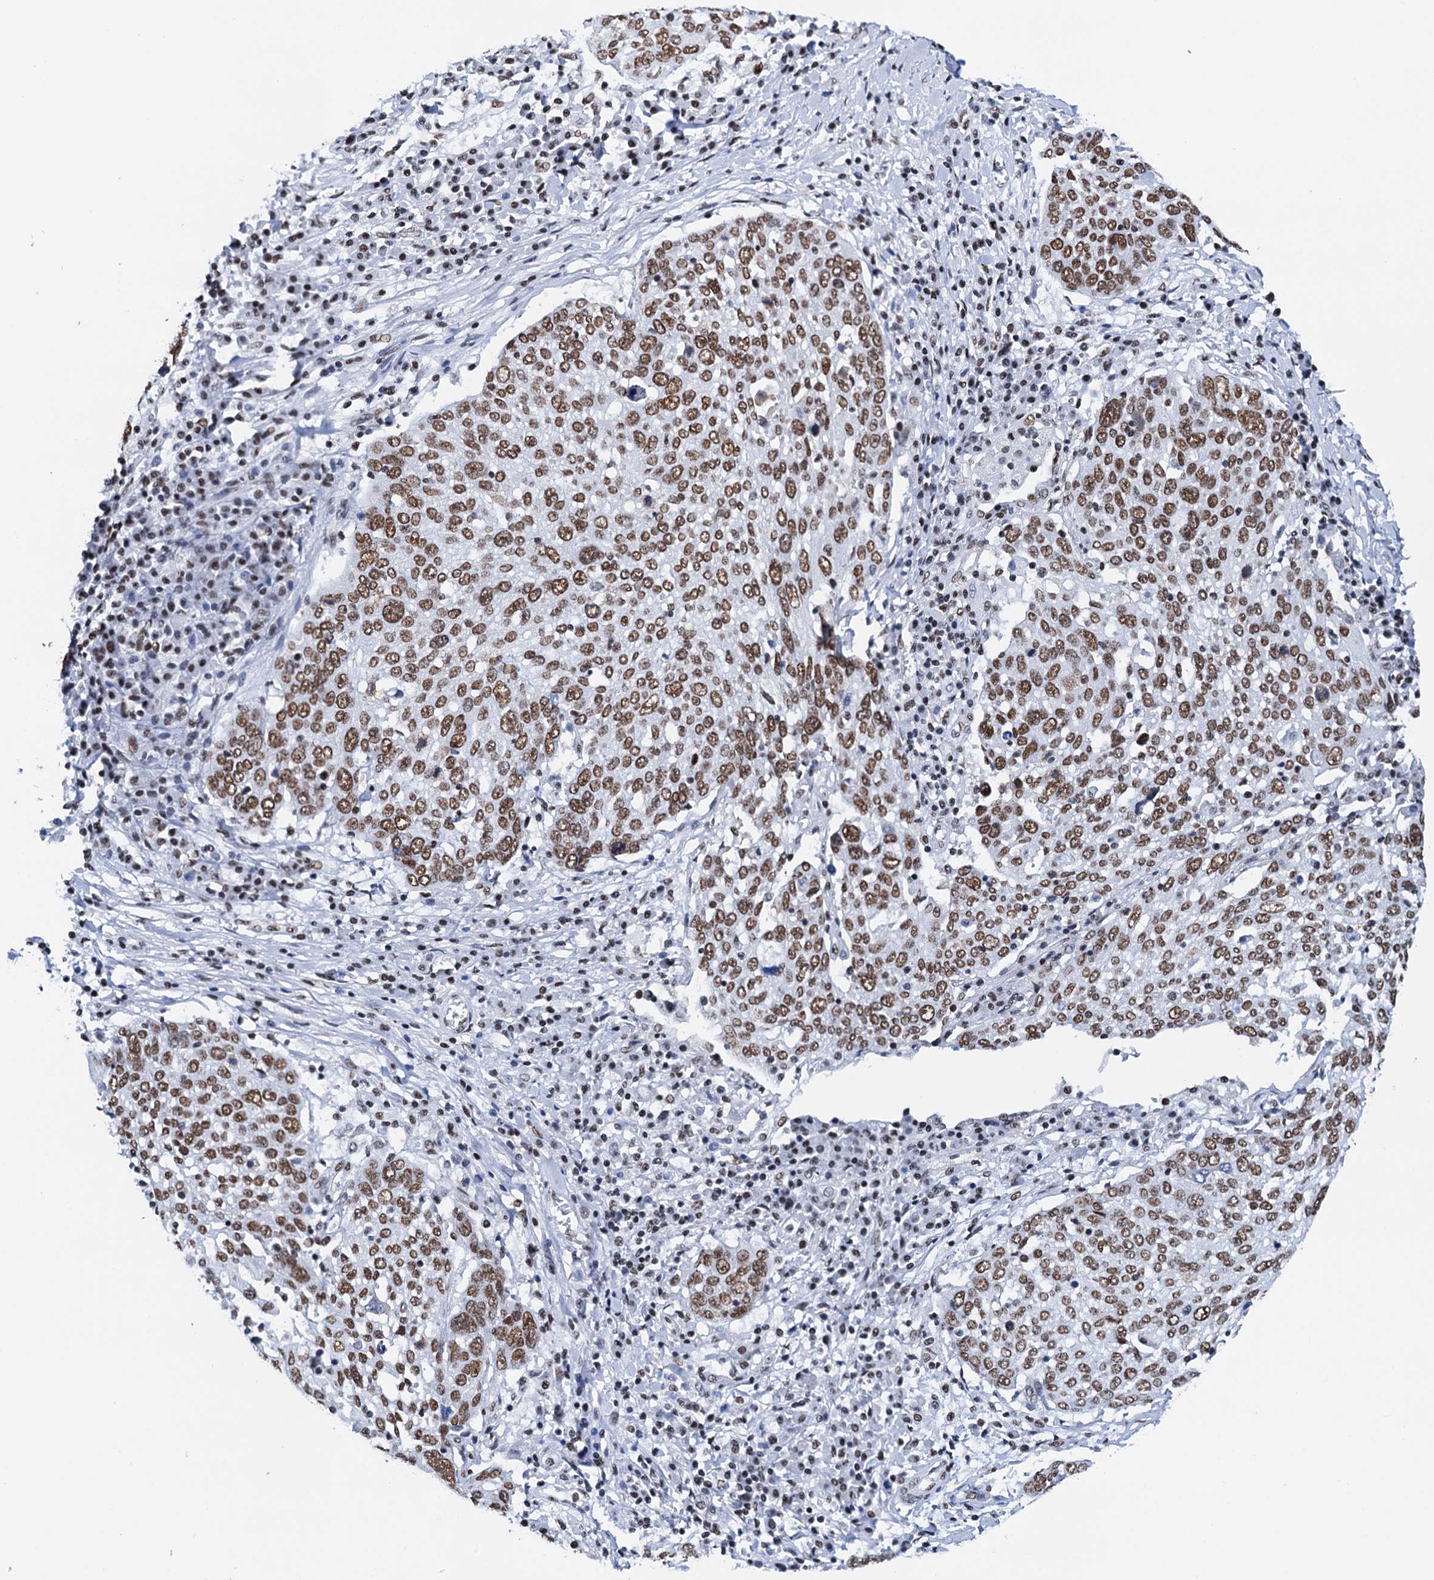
{"staining": {"intensity": "moderate", "quantity": ">75%", "location": "nuclear"}, "tissue": "lung cancer", "cell_type": "Tumor cells", "image_type": "cancer", "snomed": [{"axis": "morphology", "description": "Squamous cell carcinoma, NOS"}, {"axis": "topography", "description": "Lung"}], "caption": "Protein expression analysis of lung cancer (squamous cell carcinoma) demonstrates moderate nuclear staining in about >75% of tumor cells. (DAB (3,3'-diaminobenzidine) IHC, brown staining for protein, blue staining for nuclei).", "gene": "SLTM", "patient": {"sex": "male", "age": 65}}